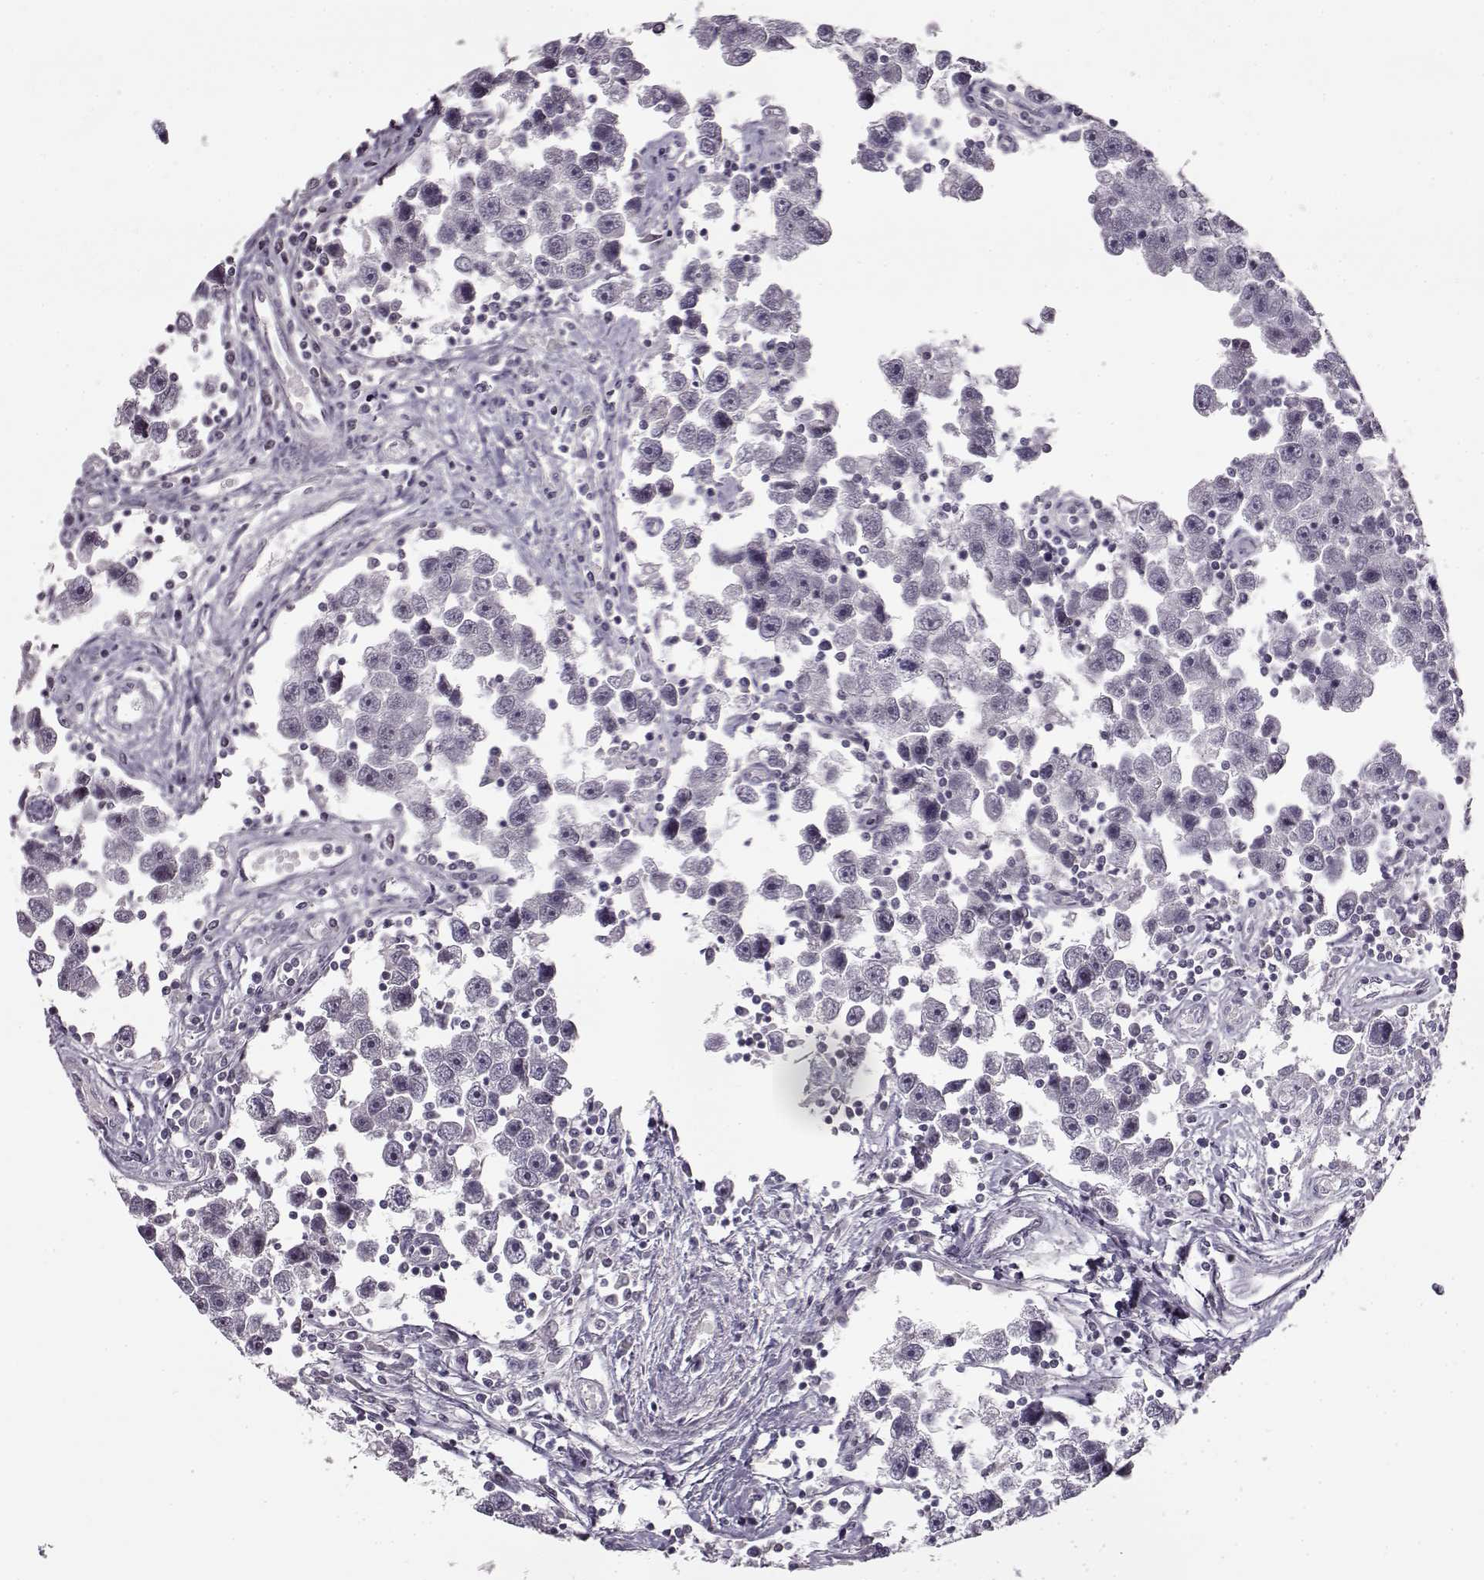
{"staining": {"intensity": "negative", "quantity": "none", "location": "none"}, "tissue": "testis cancer", "cell_type": "Tumor cells", "image_type": "cancer", "snomed": [{"axis": "morphology", "description": "Seminoma, NOS"}, {"axis": "topography", "description": "Testis"}], "caption": "Immunohistochemistry micrograph of neoplastic tissue: human testis cancer stained with DAB shows no significant protein expression in tumor cells.", "gene": "RP1L1", "patient": {"sex": "male", "age": 30}}